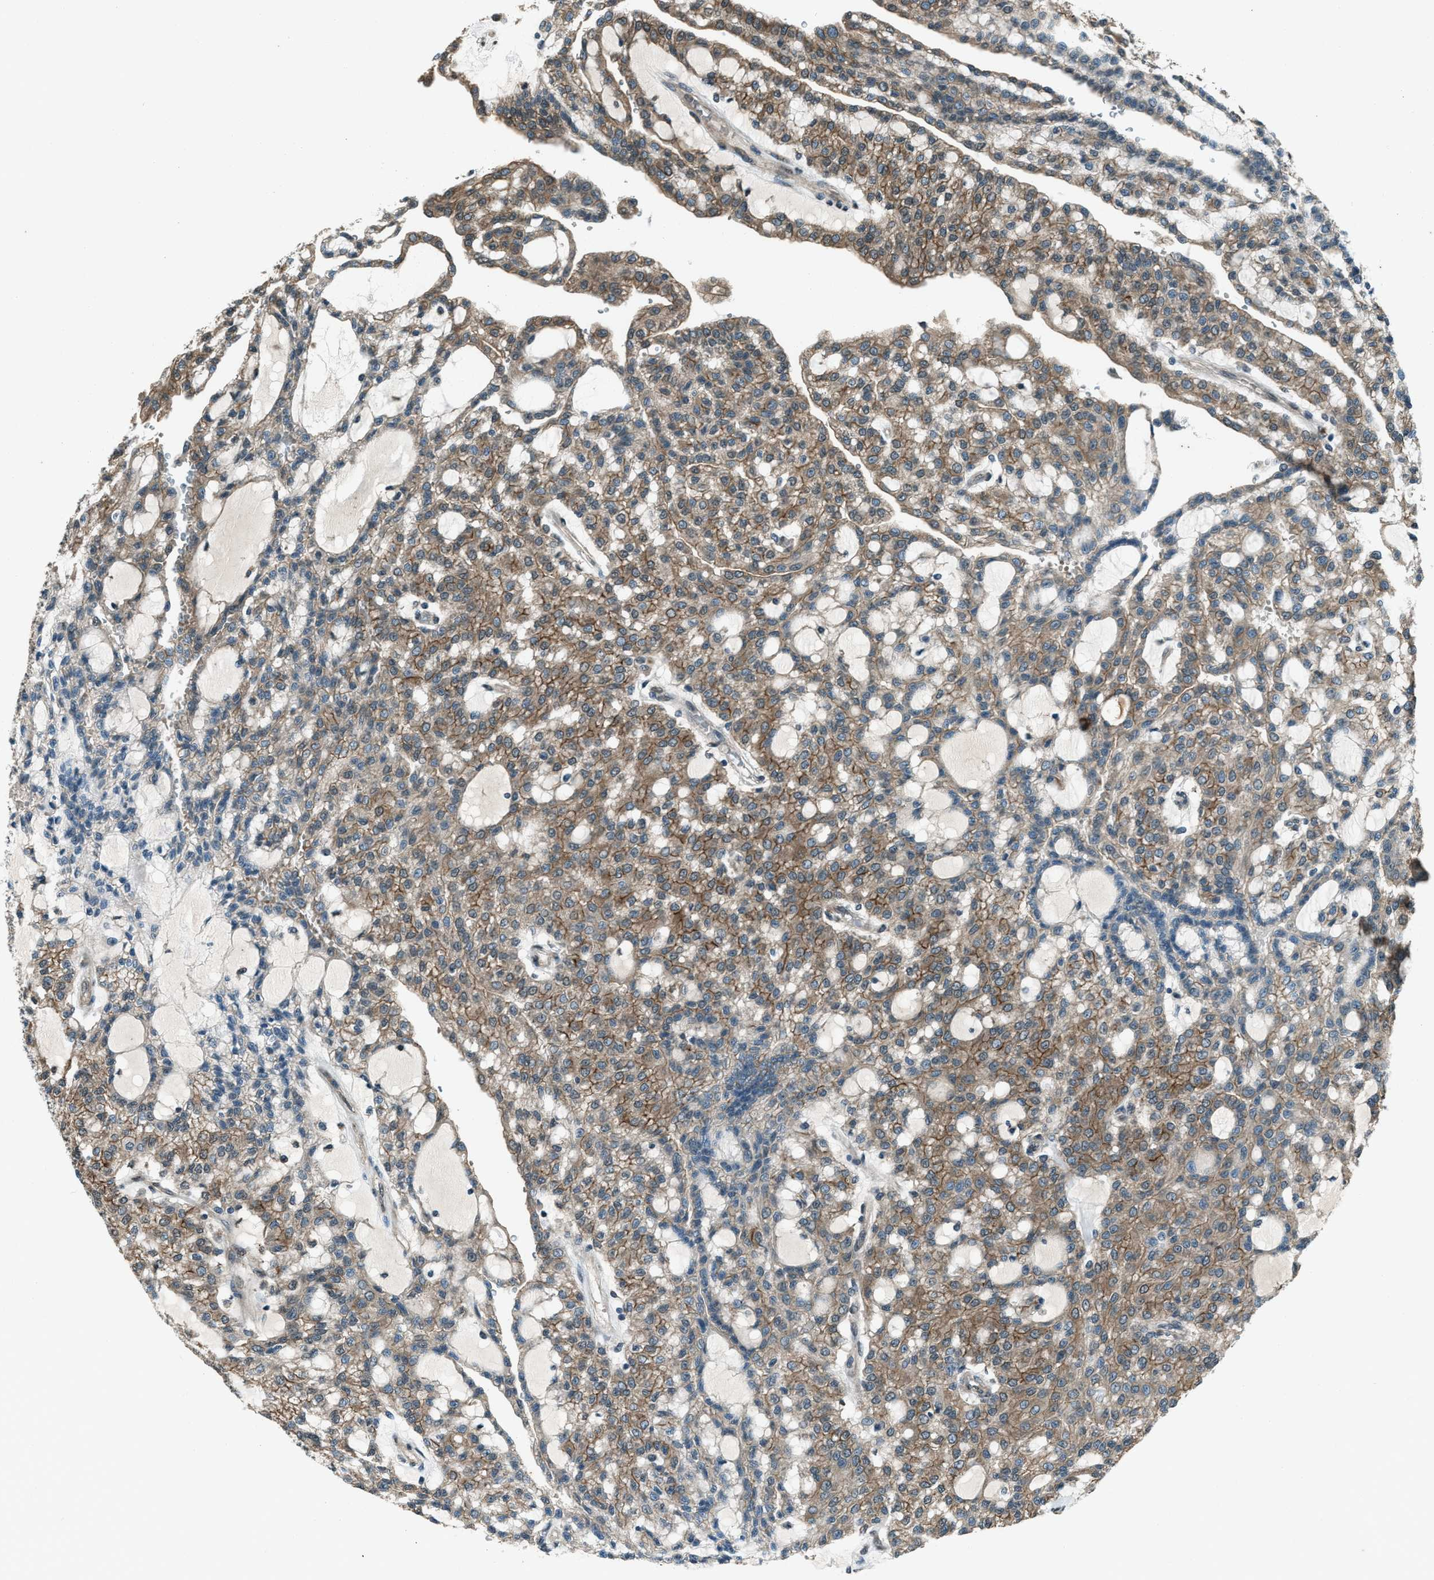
{"staining": {"intensity": "moderate", "quantity": ">75%", "location": "cytoplasmic/membranous"}, "tissue": "renal cancer", "cell_type": "Tumor cells", "image_type": "cancer", "snomed": [{"axis": "morphology", "description": "Adenocarcinoma, NOS"}, {"axis": "topography", "description": "Kidney"}], "caption": "Moderate cytoplasmic/membranous protein positivity is appreciated in about >75% of tumor cells in renal cancer (adenocarcinoma). (IHC, brightfield microscopy, high magnification).", "gene": "SVIL", "patient": {"sex": "male", "age": 63}}